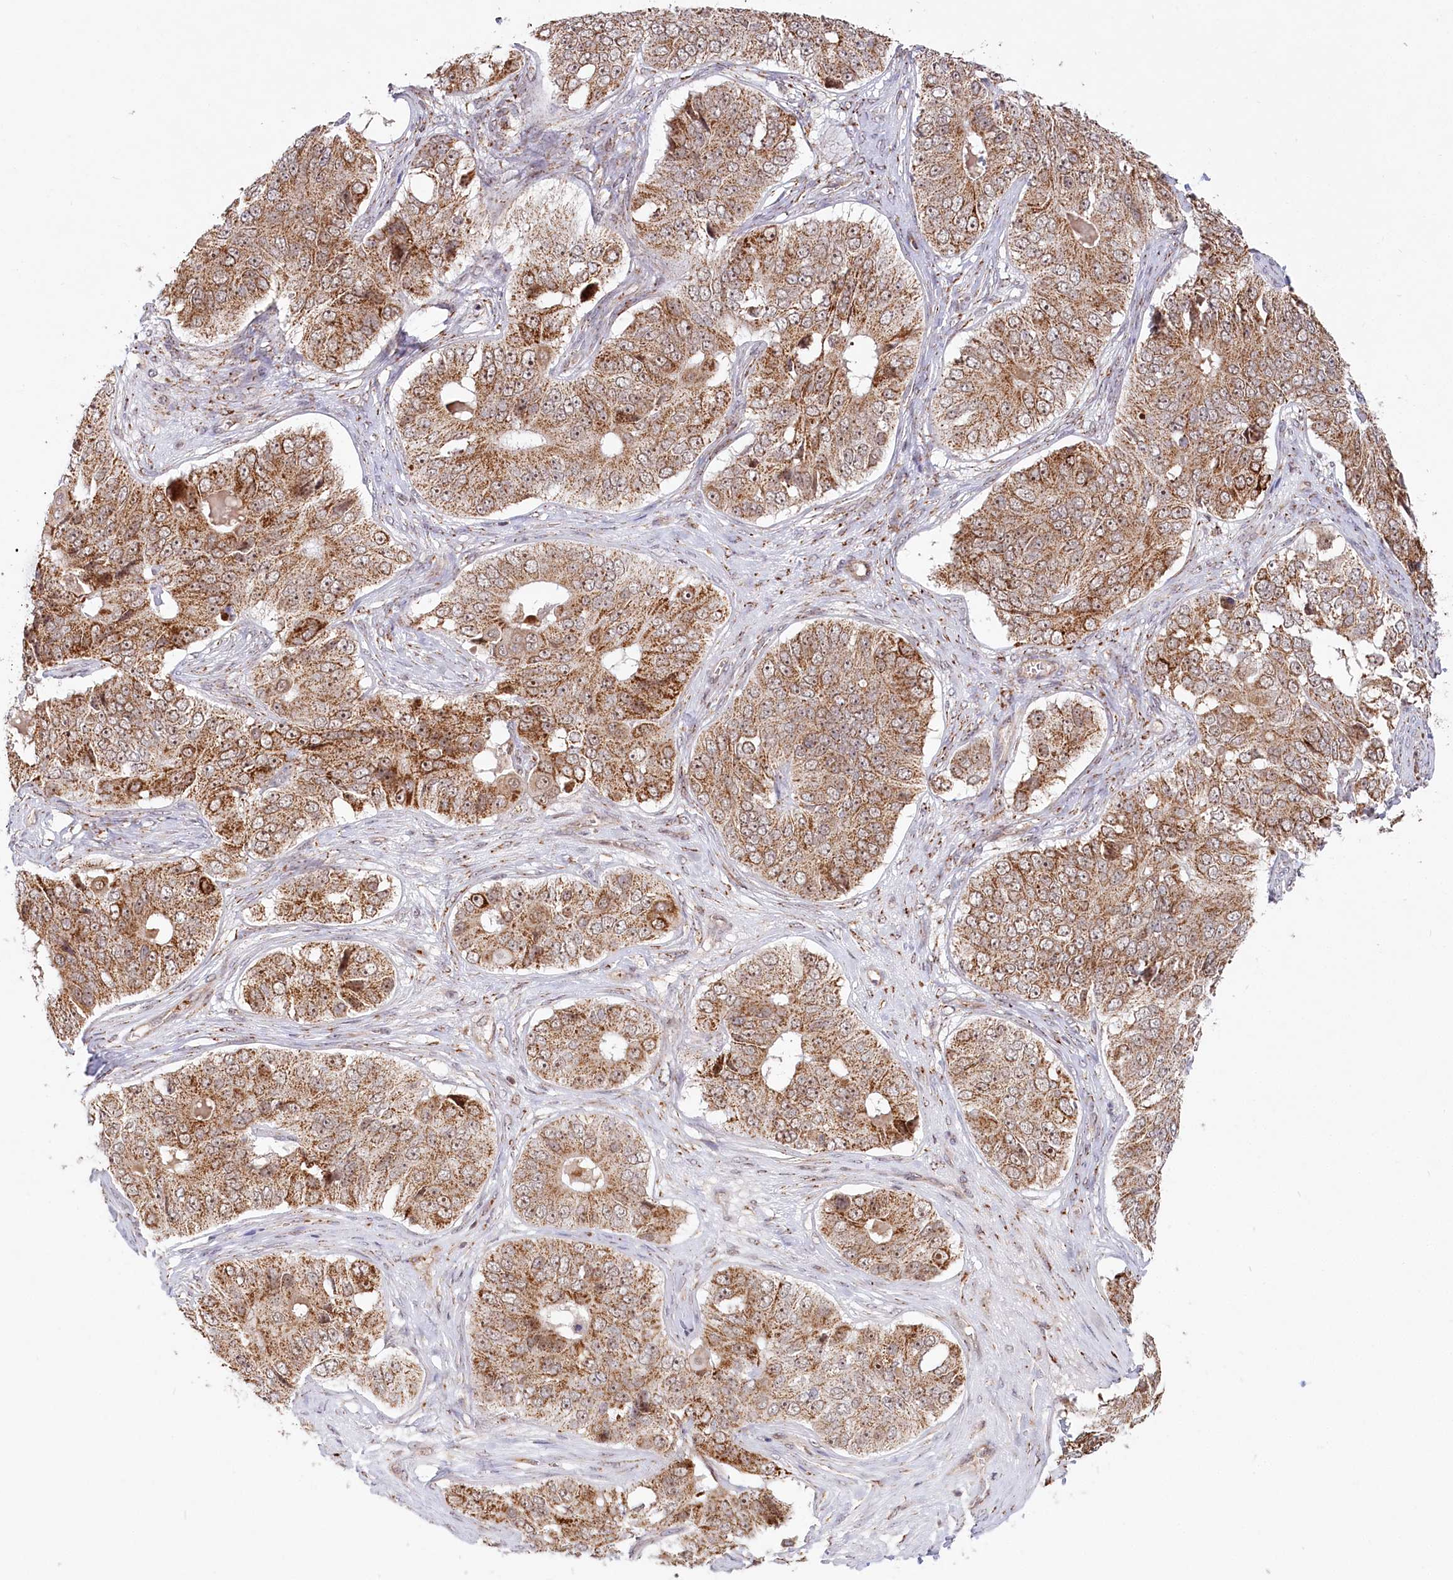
{"staining": {"intensity": "moderate", "quantity": ">75%", "location": "cytoplasmic/membranous"}, "tissue": "ovarian cancer", "cell_type": "Tumor cells", "image_type": "cancer", "snomed": [{"axis": "morphology", "description": "Carcinoma, endometroid"}, {"axis": "topography", "description": "Ovary"}], "caption": "Immunohistochemistry (IHC) of ovarian endometroid carcinoma demonstrates medium levels of moderate cytoplasmic/membranous staining in approximately >75% of tumor cells. (brown staining indicates protein expression, while blue staining denotes nuclei).", "gene": "RTN4IP1", "patient": {"sex": "female", "age": 51}}